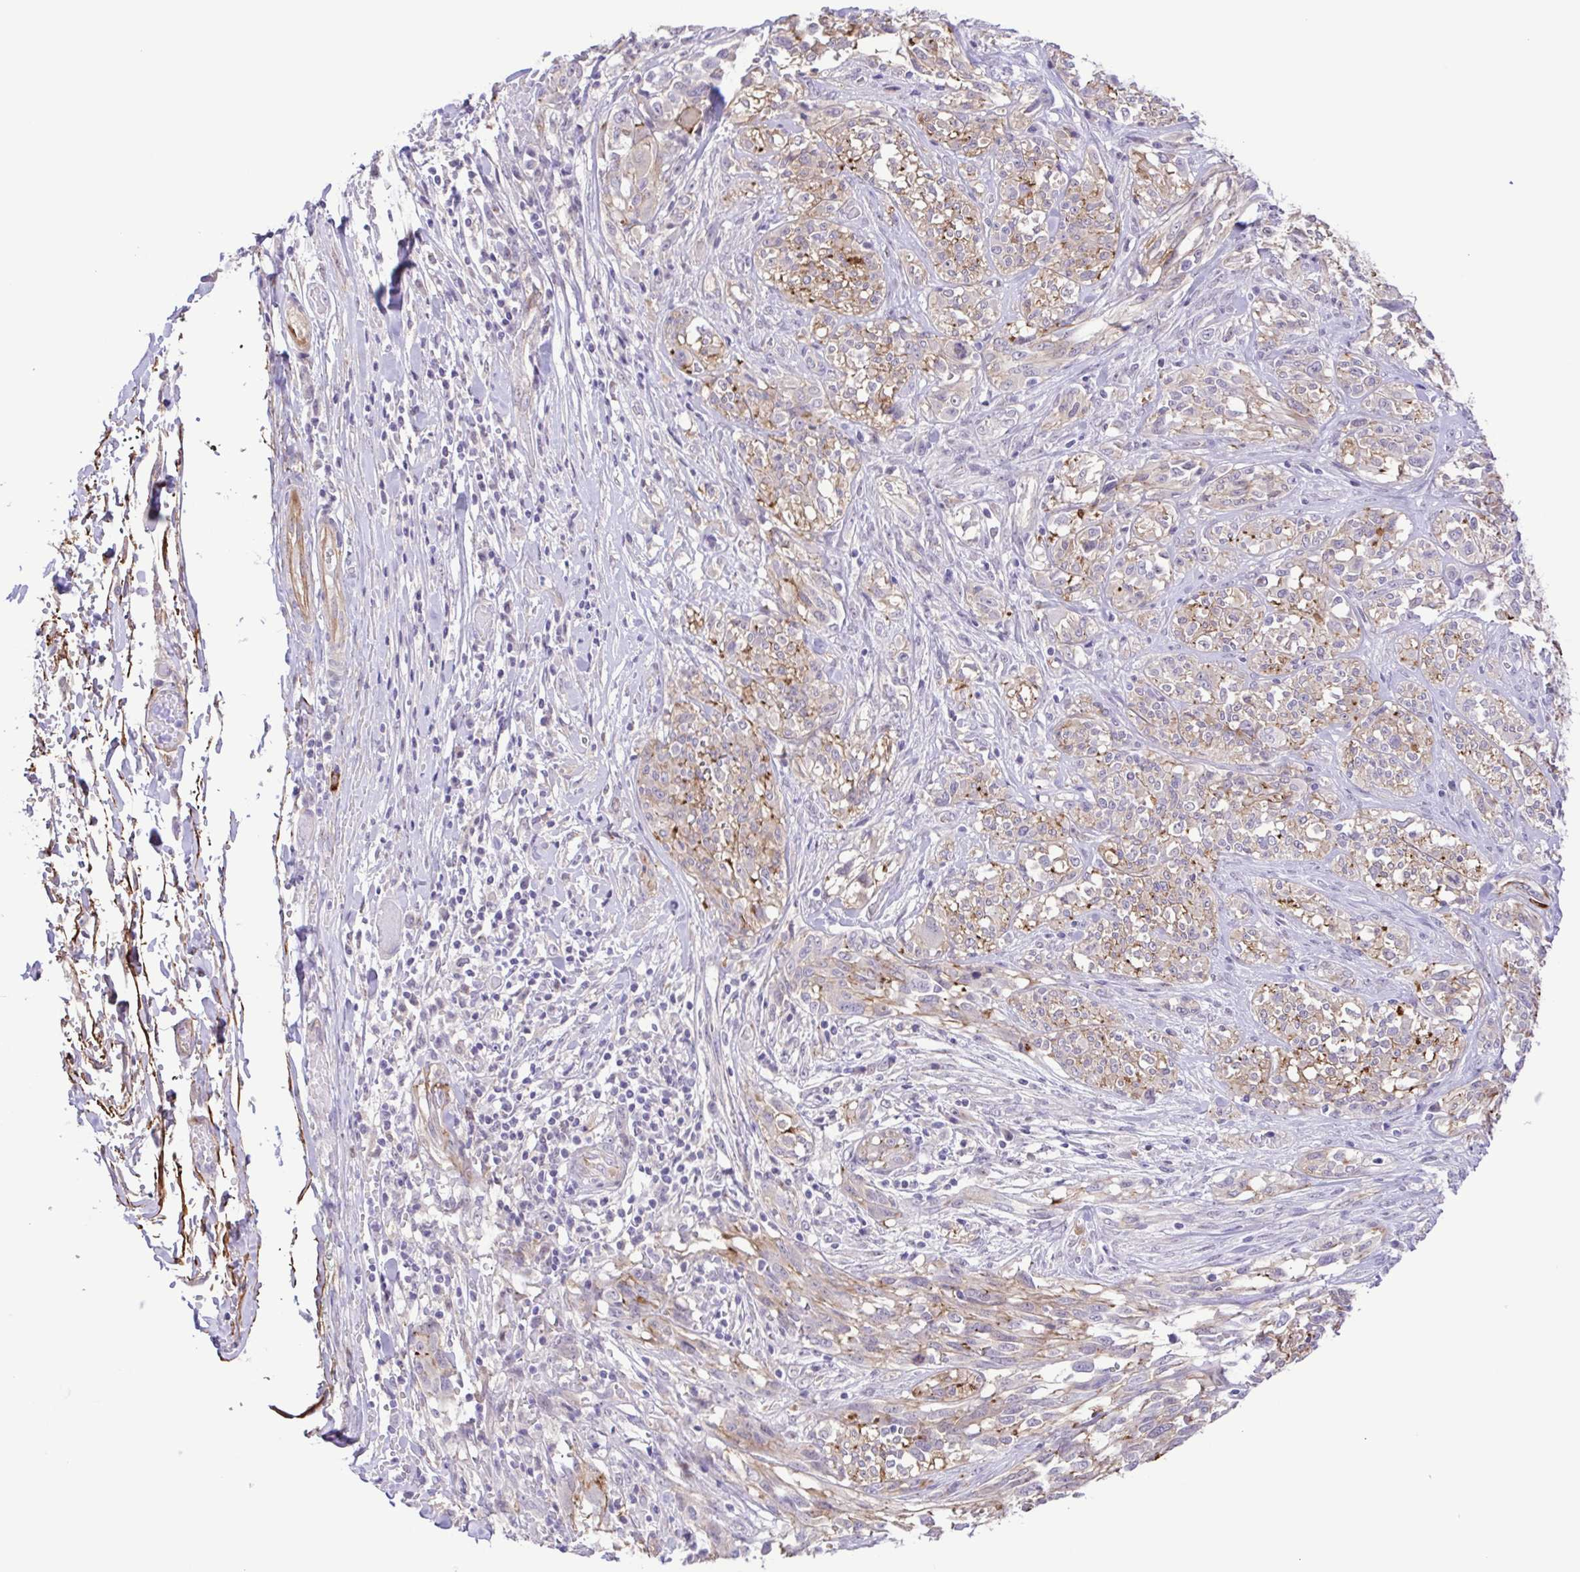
{"staining": {"intensity": "weak", "quantity": "<25%", "location": "cytoplasmic/membranous"}, "tissue": "melanoma", "cell_type": "Tumor cells", "image_type": "cancer", "snomed": [{"axis": "morphology", "description": "Malignant melanoma, NOS"}, {"axis": "topography", "description": "Skin"}], "caption": "This is an immunohistochemistry micrograph of human melanoma. There is no positivity in tumor cells.", "gene": "DCLK2", "patient": {"sex": "female", "age": 91}}